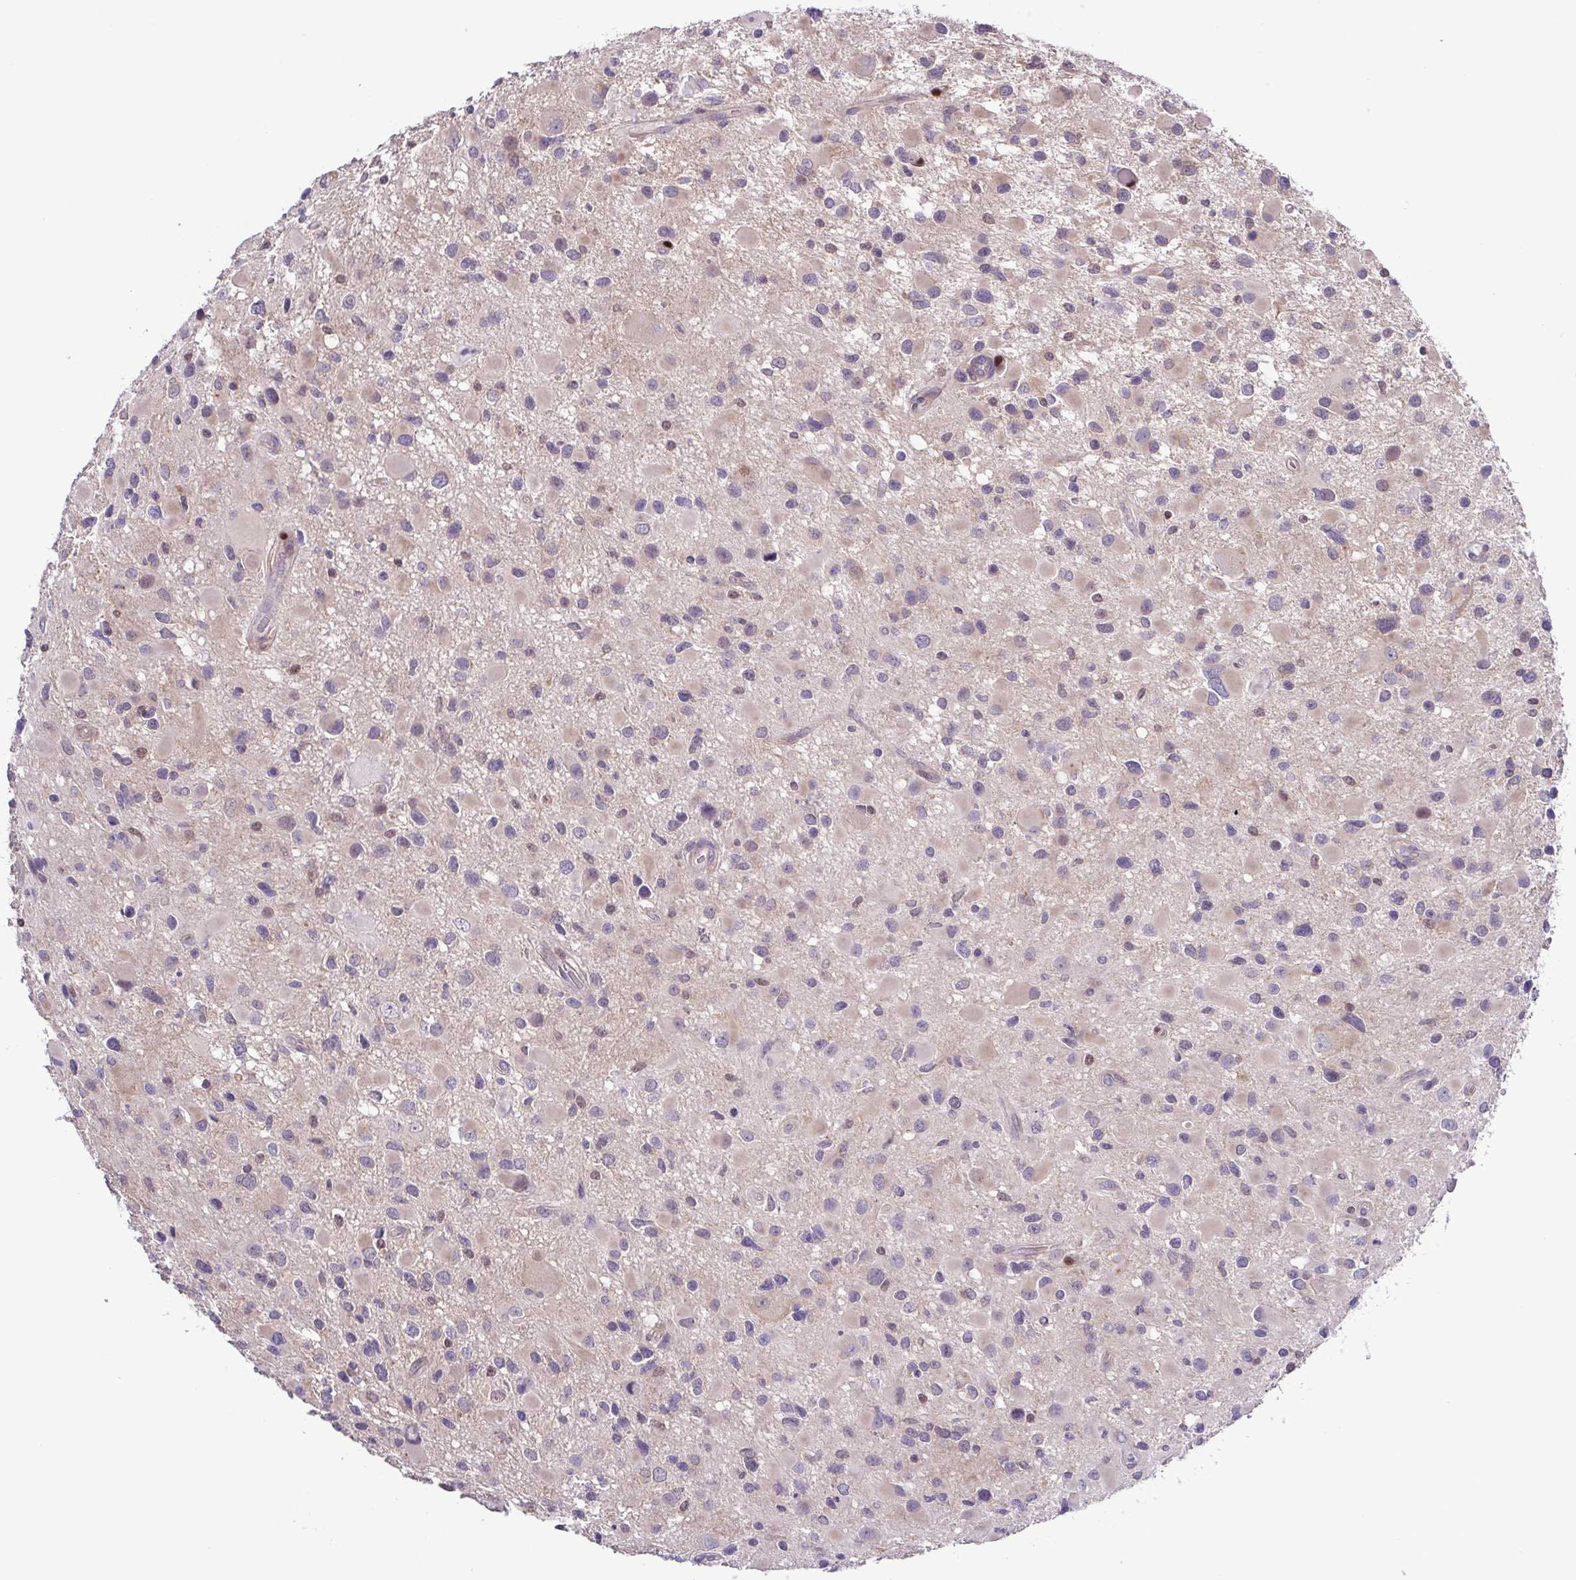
{"staining": {"intensity": "negative", "quantity": "none", "location": "none"}, "tissue": "glioma", "cell_type": "Tumor cells", "image_type": "cancer", "snomed": [{"axis": "morphology", "description": "Glioma, malignant, Low grade"}, {"axis": "topography", "description": "Brain"}], "caption": "The histopathology image shows no staining of tumor cells in malignant glioma (low-grade).", "gene": "UBE2Q1", "patient": {"sex": "female", "age": 32}}